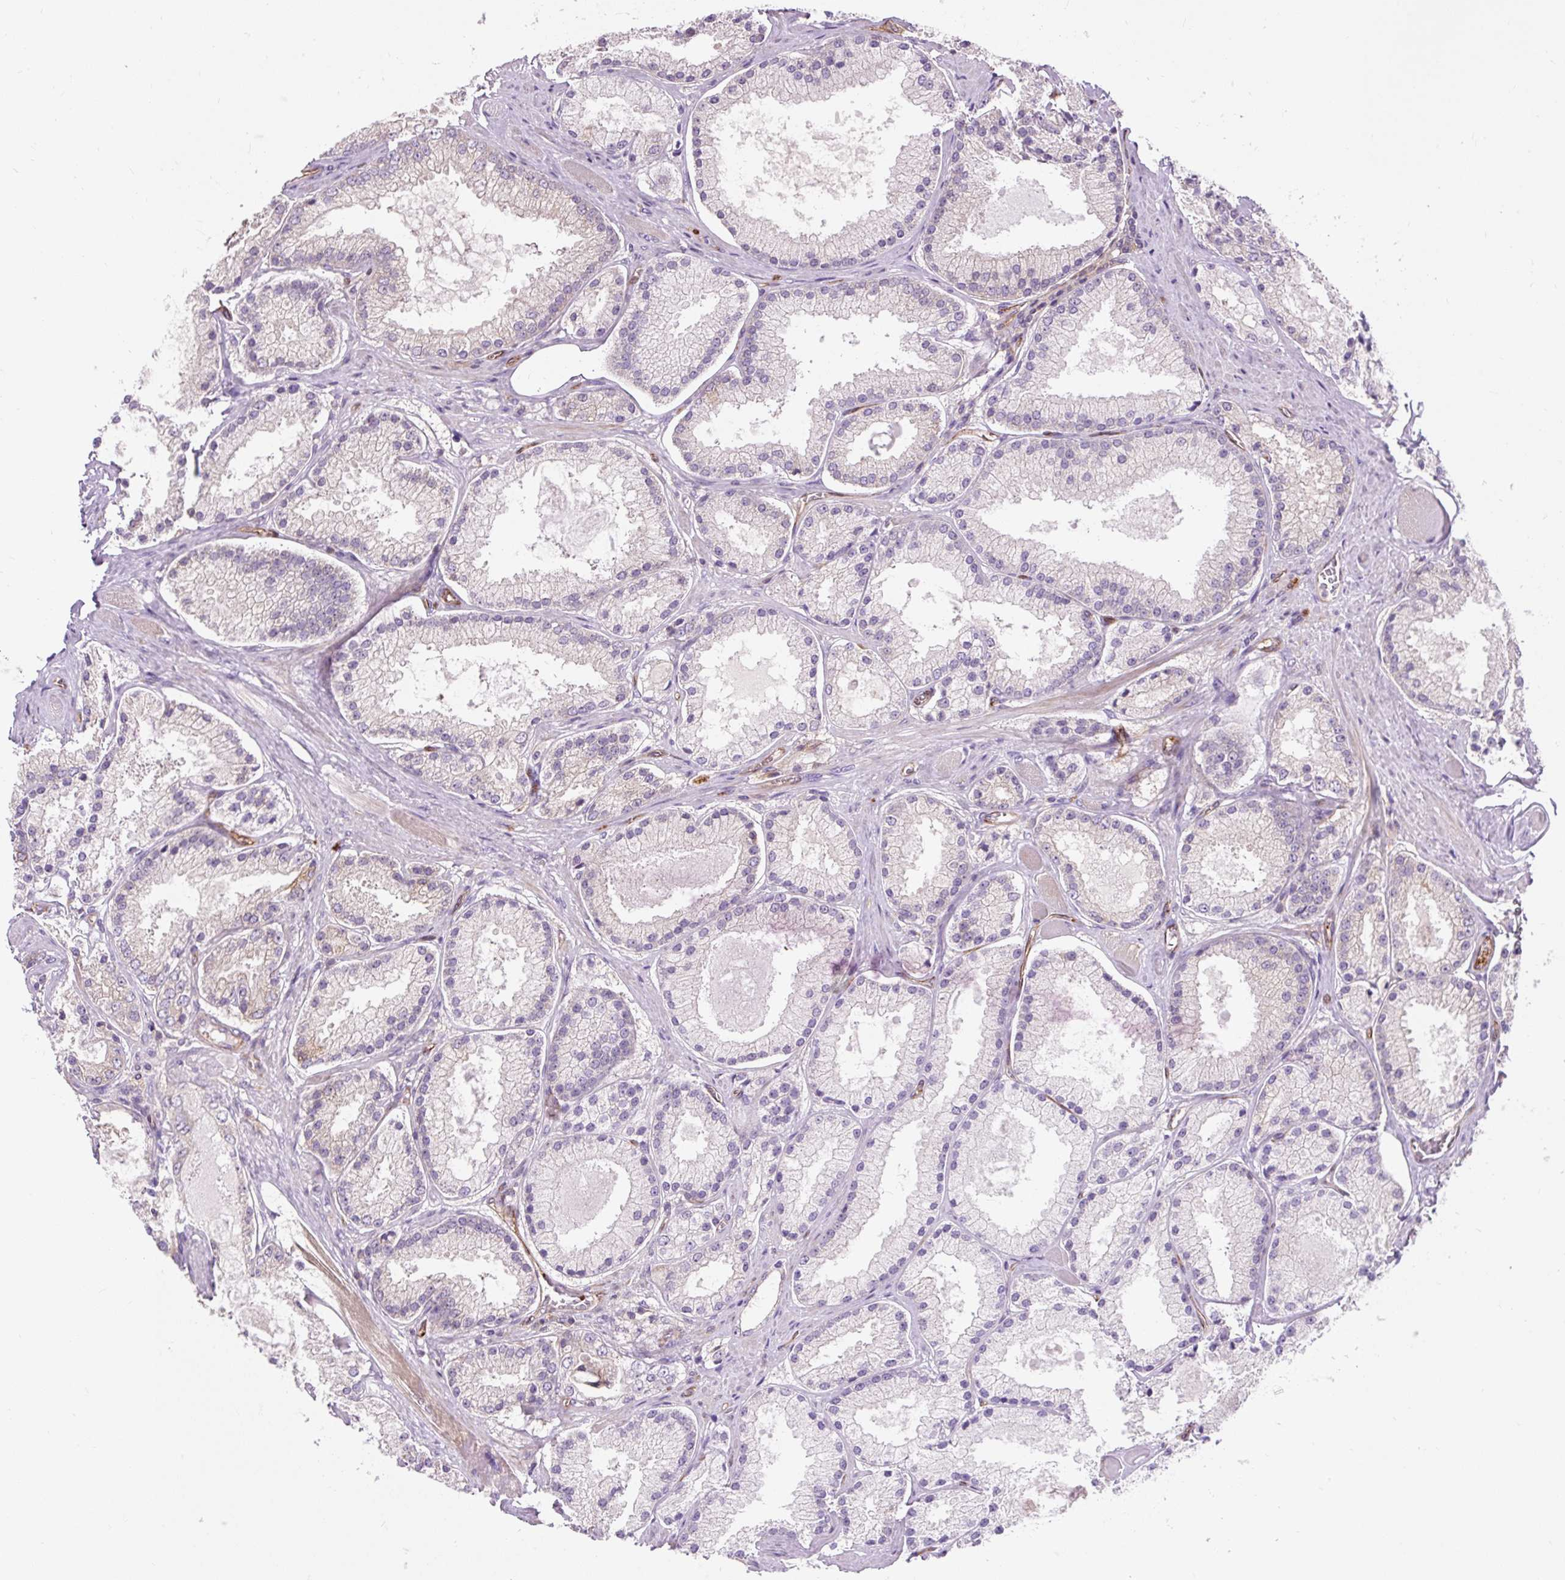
{"staining": {"intensity": "weak", "quantity": "<25%", "location": "cytoplasmic/membranous"}, "tissue": "prostate cancer", "cell_type": "Tumor cells", "image_type": "cancer", "snomed": [{"axis": "morphology", "description": "Adenocarcinoma, High grade"}, {"axis": "topography", "description": "Prostate"}], "caption": "Protein analysis of prostate cancer (high-grade adenocarcinoma) shows no significant positivity in tumor cells. The staining is performed using DAB brown chromogen with nuclei counter-stained in using hematoxylin.", "gene": "PCDHGB3", "patient": {"sex": "male", "age": 68}}